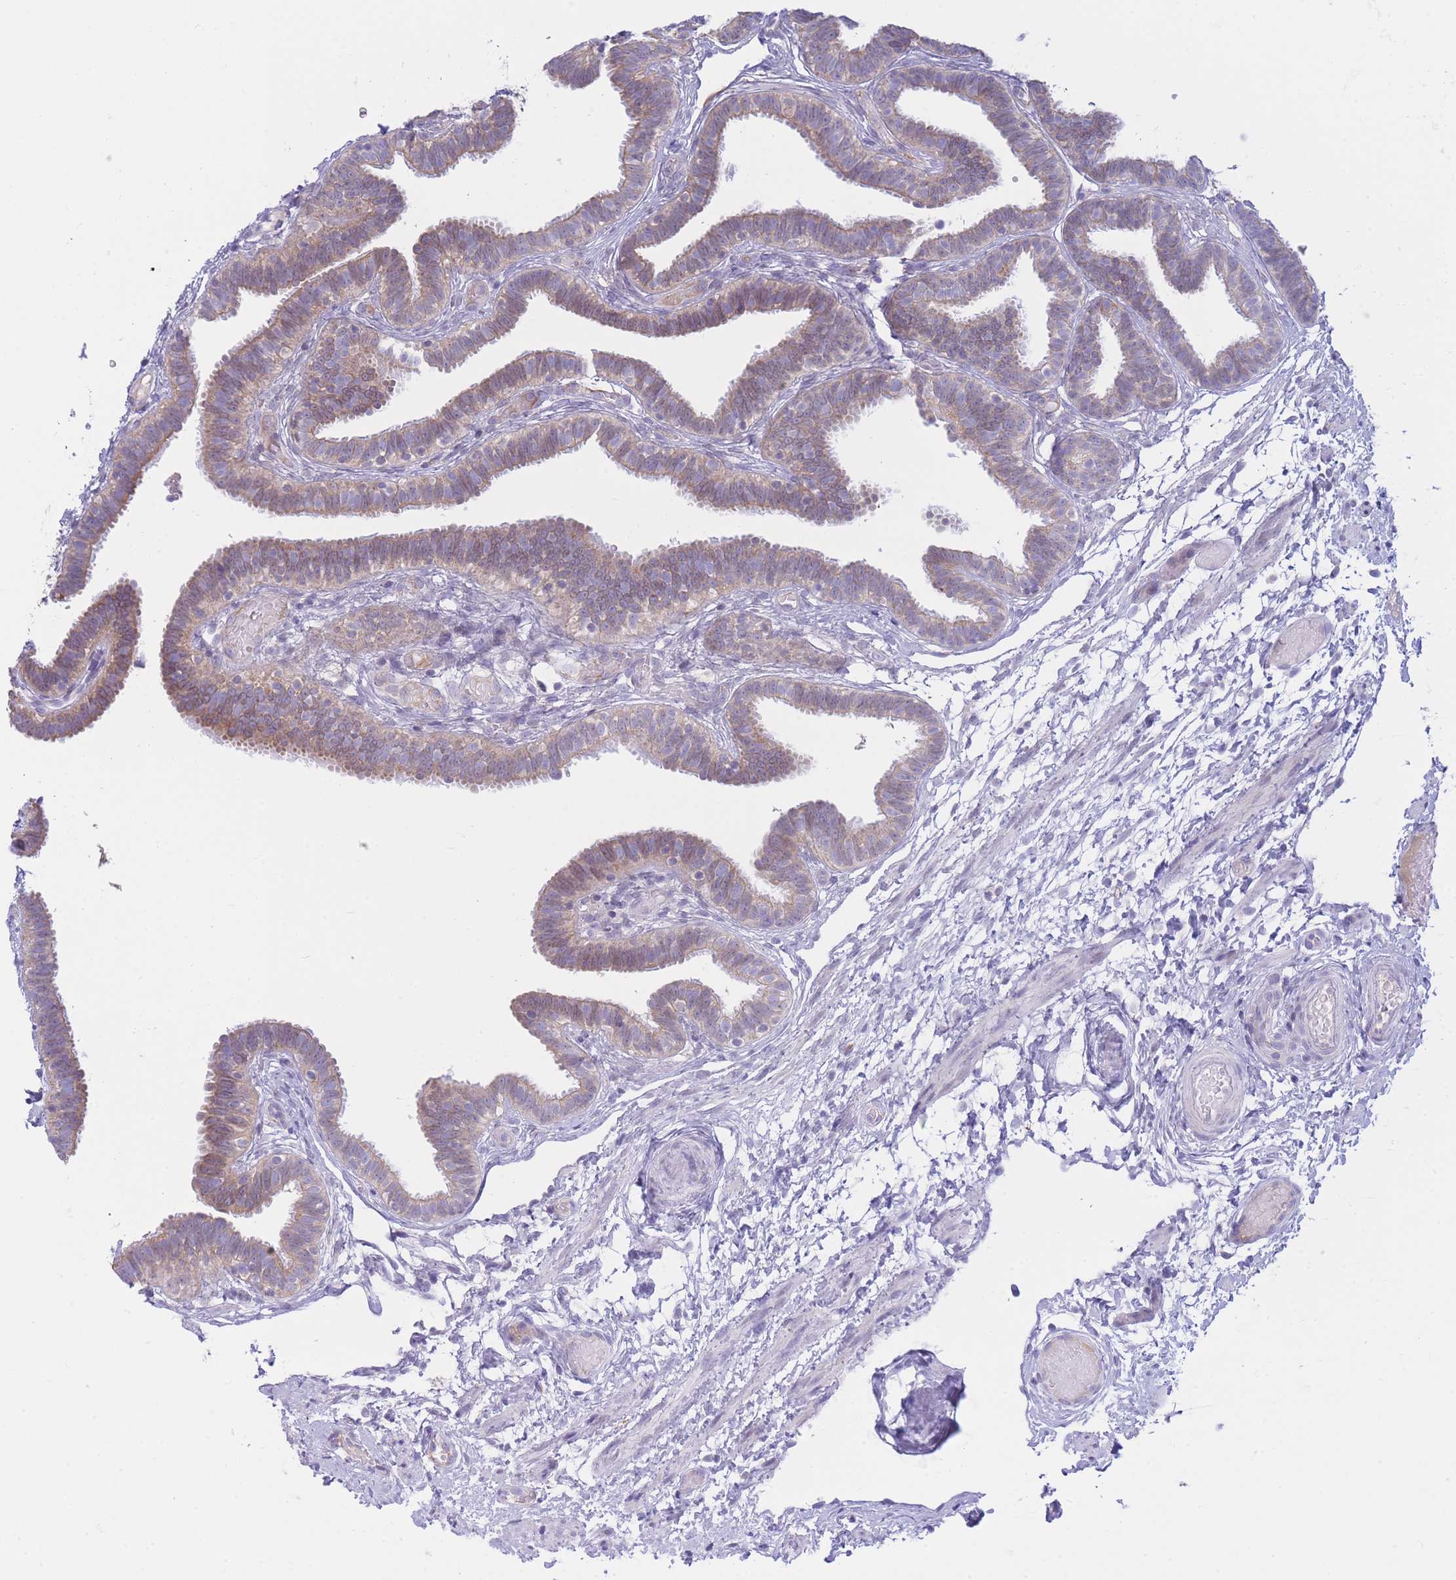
{"staining": {"intensity": "moderate", "quantity": "25%-75%", "location": "cytoplasmic/membranous"}, "tissue": "fallopian tube", "cell_type": "Glandular cells", "image_type": "normal", "snomed": [{"axis": "morphology", "description": "Normal tissue, NOS"}, {"axis": "topography", "description": "Fallopian tube"}], "caption": "Brown immunohistochemical staining in unremarkable fallopian tube reveals moderate cytoplasmic/membranous staining in approximately 25%-75% of glandular cells. (DAB IHC with brightfield microscopy, high magnification).", "gene": "NANP", "patient": {"sex": "female", "age": 37}}